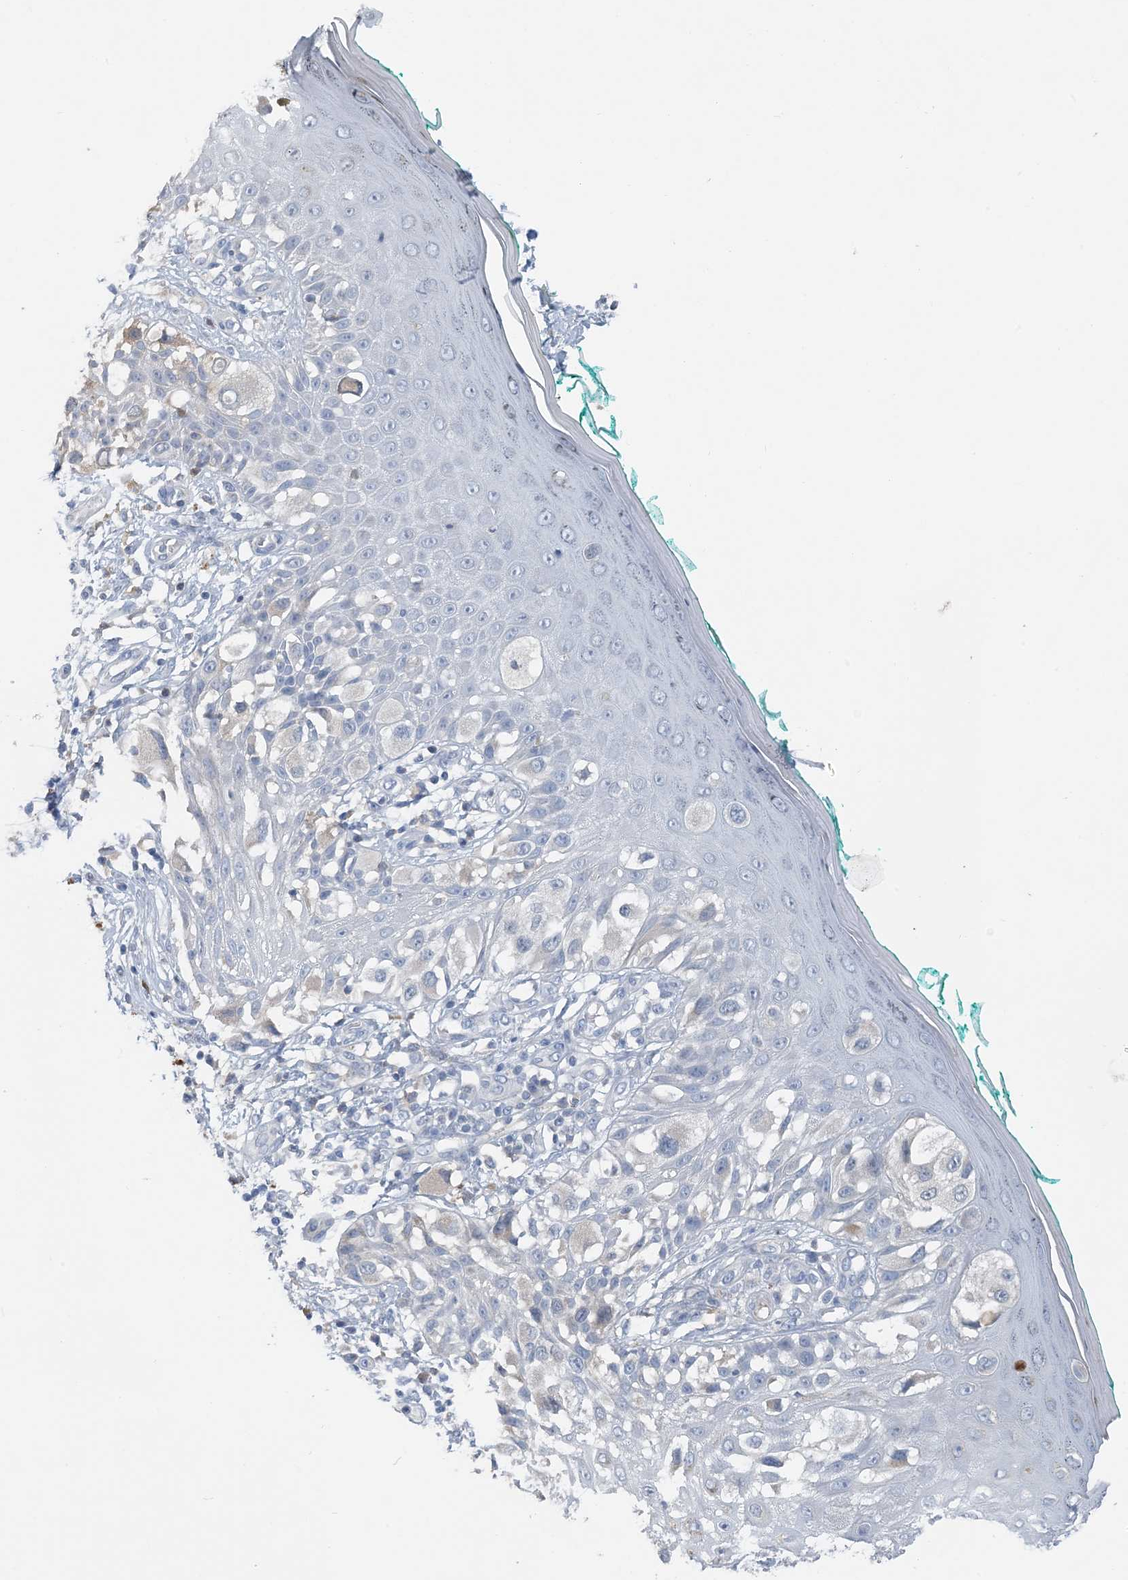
{"staining": {"intensity": "negative", "quantity": "none", "location": "none"}, "tissue": "melanoma", "cell_type": "Tumor cells", "image_type": "cancer", "snomed": [{"axis": "morphology", "description": "Malignant melanoma, NOS"}, {"axis": "topography", "description": "Skin"}], "caption": "This is an immunohistochemistry (IHC) histopathology image of malignant melanoma. There is no staining in tumor cells.", "gene": "CTRL", "patient": {"sex": "female", "age": 81}}